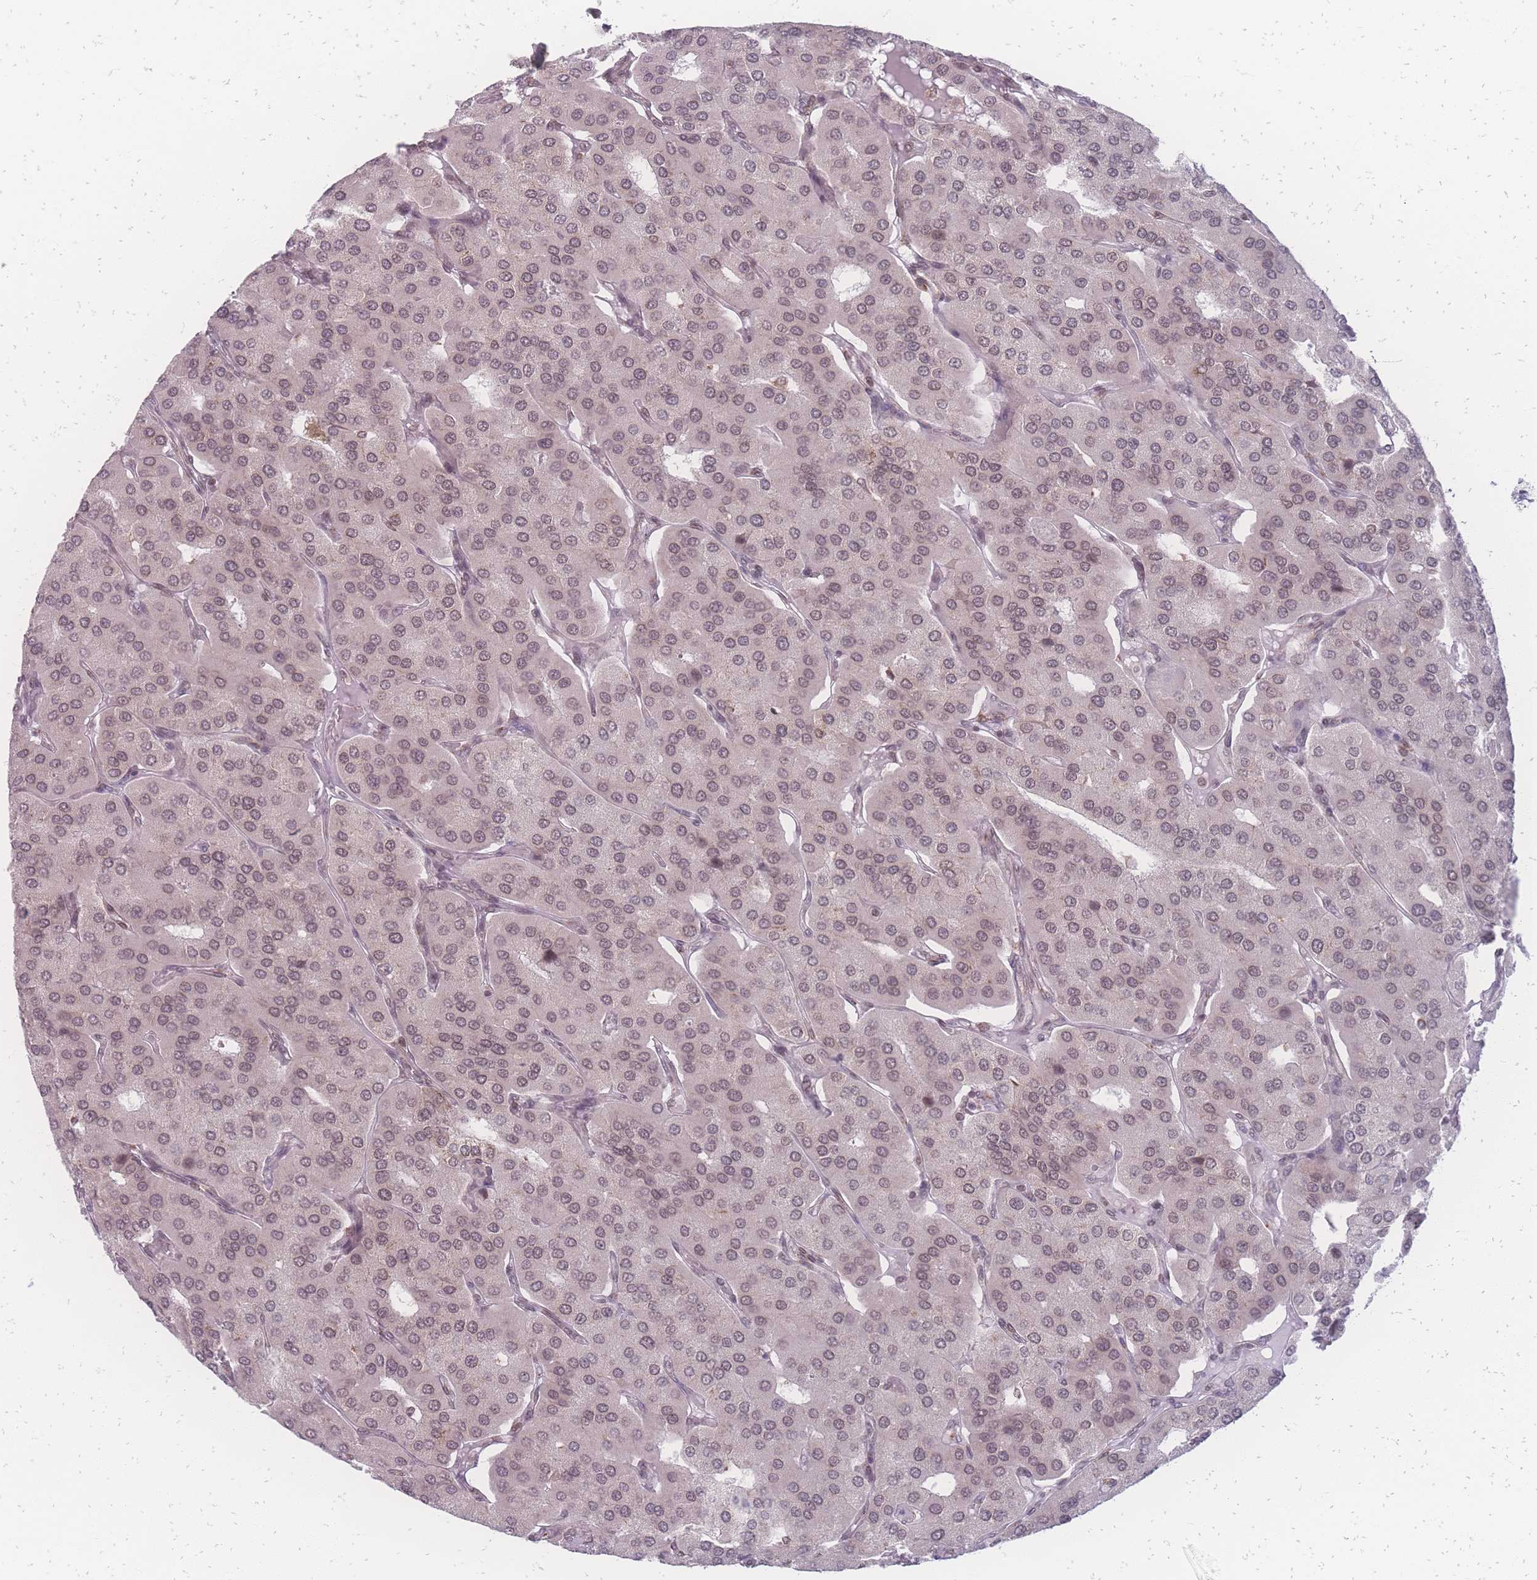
{"staining": {"intensity": "negative", "quantity": "none", "location": "none"}, "tissue": "parathyroid gland", "cell_type": "Glandular cells", "image_type": "normal", "snomed": [{"axis": "morphology", "description": "Normal tissue, NOS"}, {"axis": "morphology", "description": "Adenoma, NOS"}, {"axis": "topography", "description": "Parathyroid gland"}], "caption": "The image demonstrates no staining of glandular cells in normal parathyroid gland.", "gene": "ZC3H13", "patient": {"sex": "female", "age": 86}}